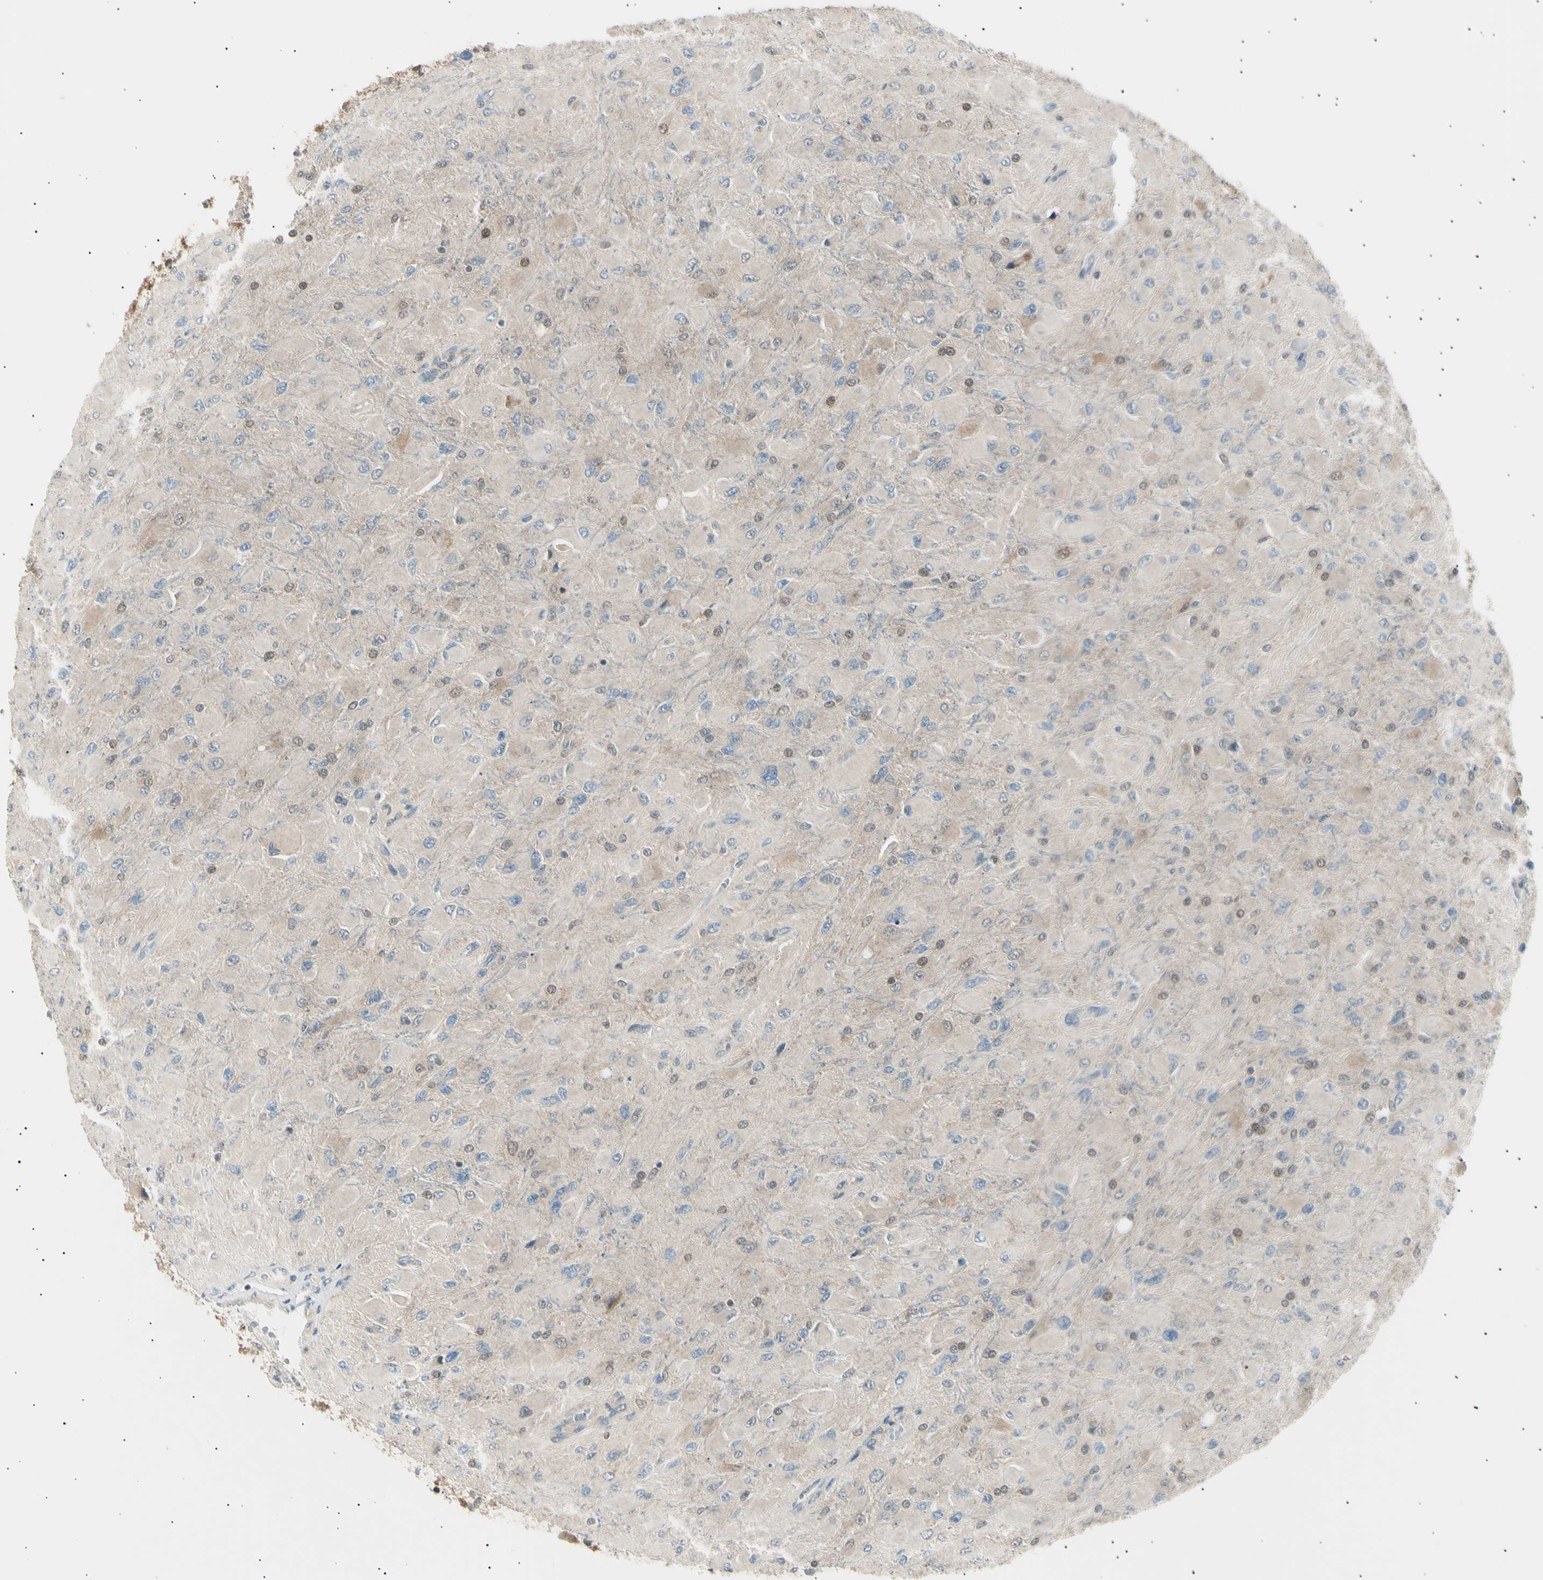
{"staining": {"intensity": "moderate", "quantity": "<25%", "location": "cytoplasmic/membranous,nuclear"}, "tissue": "glioma", "cell_type": "Tumor cells", "image_type": "cancer", "snomed": [{"axis": "morphology", "description": "Glioma, malignant, High grade"}, {"axis": "topography", "description": "Cerebral cortex"}], "caption": "Human glioma stained for a protein (brown) demonstrates moderate cytoplasmic/membranous and nuclear positive expression in approximately <25% of tumor cells.", "gene": "LHPP", "patient": {"sex": "female", "age": 36}}